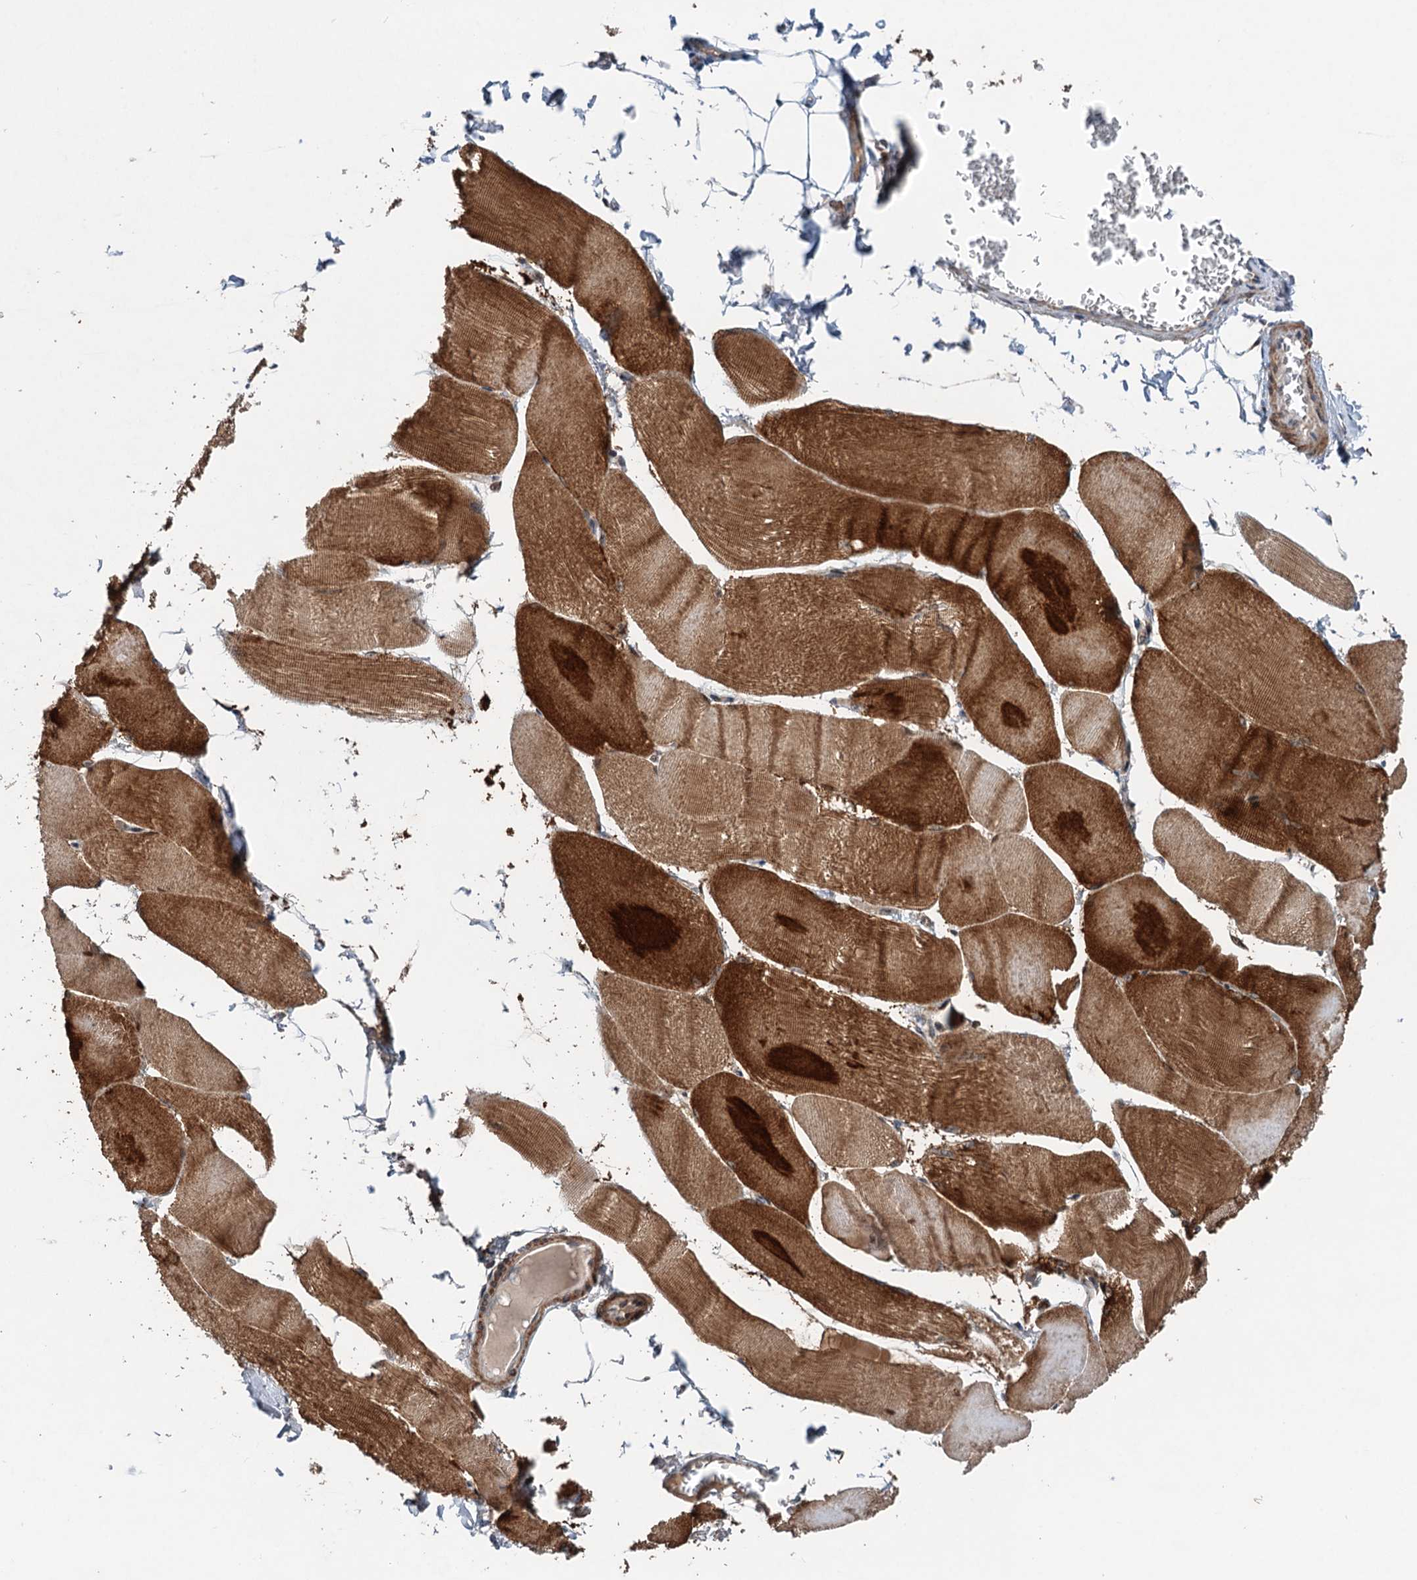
{"staining": {"intensity": "strong", "quantity": "25%-75%", "location": "cytoplasmic/membranous,nuclear"}, "tissue": "skeletal muscle", "cell_type": "Myocytes", "image_type": "normal", "snomed": [{"axis": "morphology", "description": "Normal tissue, NOS"}, {"axis": "morphology", "description": "Basal cell carcinoma"}, {"axis": "topography", "description": "Skeletal muscle"}], "caption": "An image of skeletal muscle stained for a protein demonstrates strong cytoplasmic/membranous,nuclear brown staining in myocytes. (Stains: DAB in brown, nuclei in blue, Microscopy: brightfield microscopy at high magnification).", "gene": "DYNC2I2", "patient": {"sex": "female", "age": 64}}